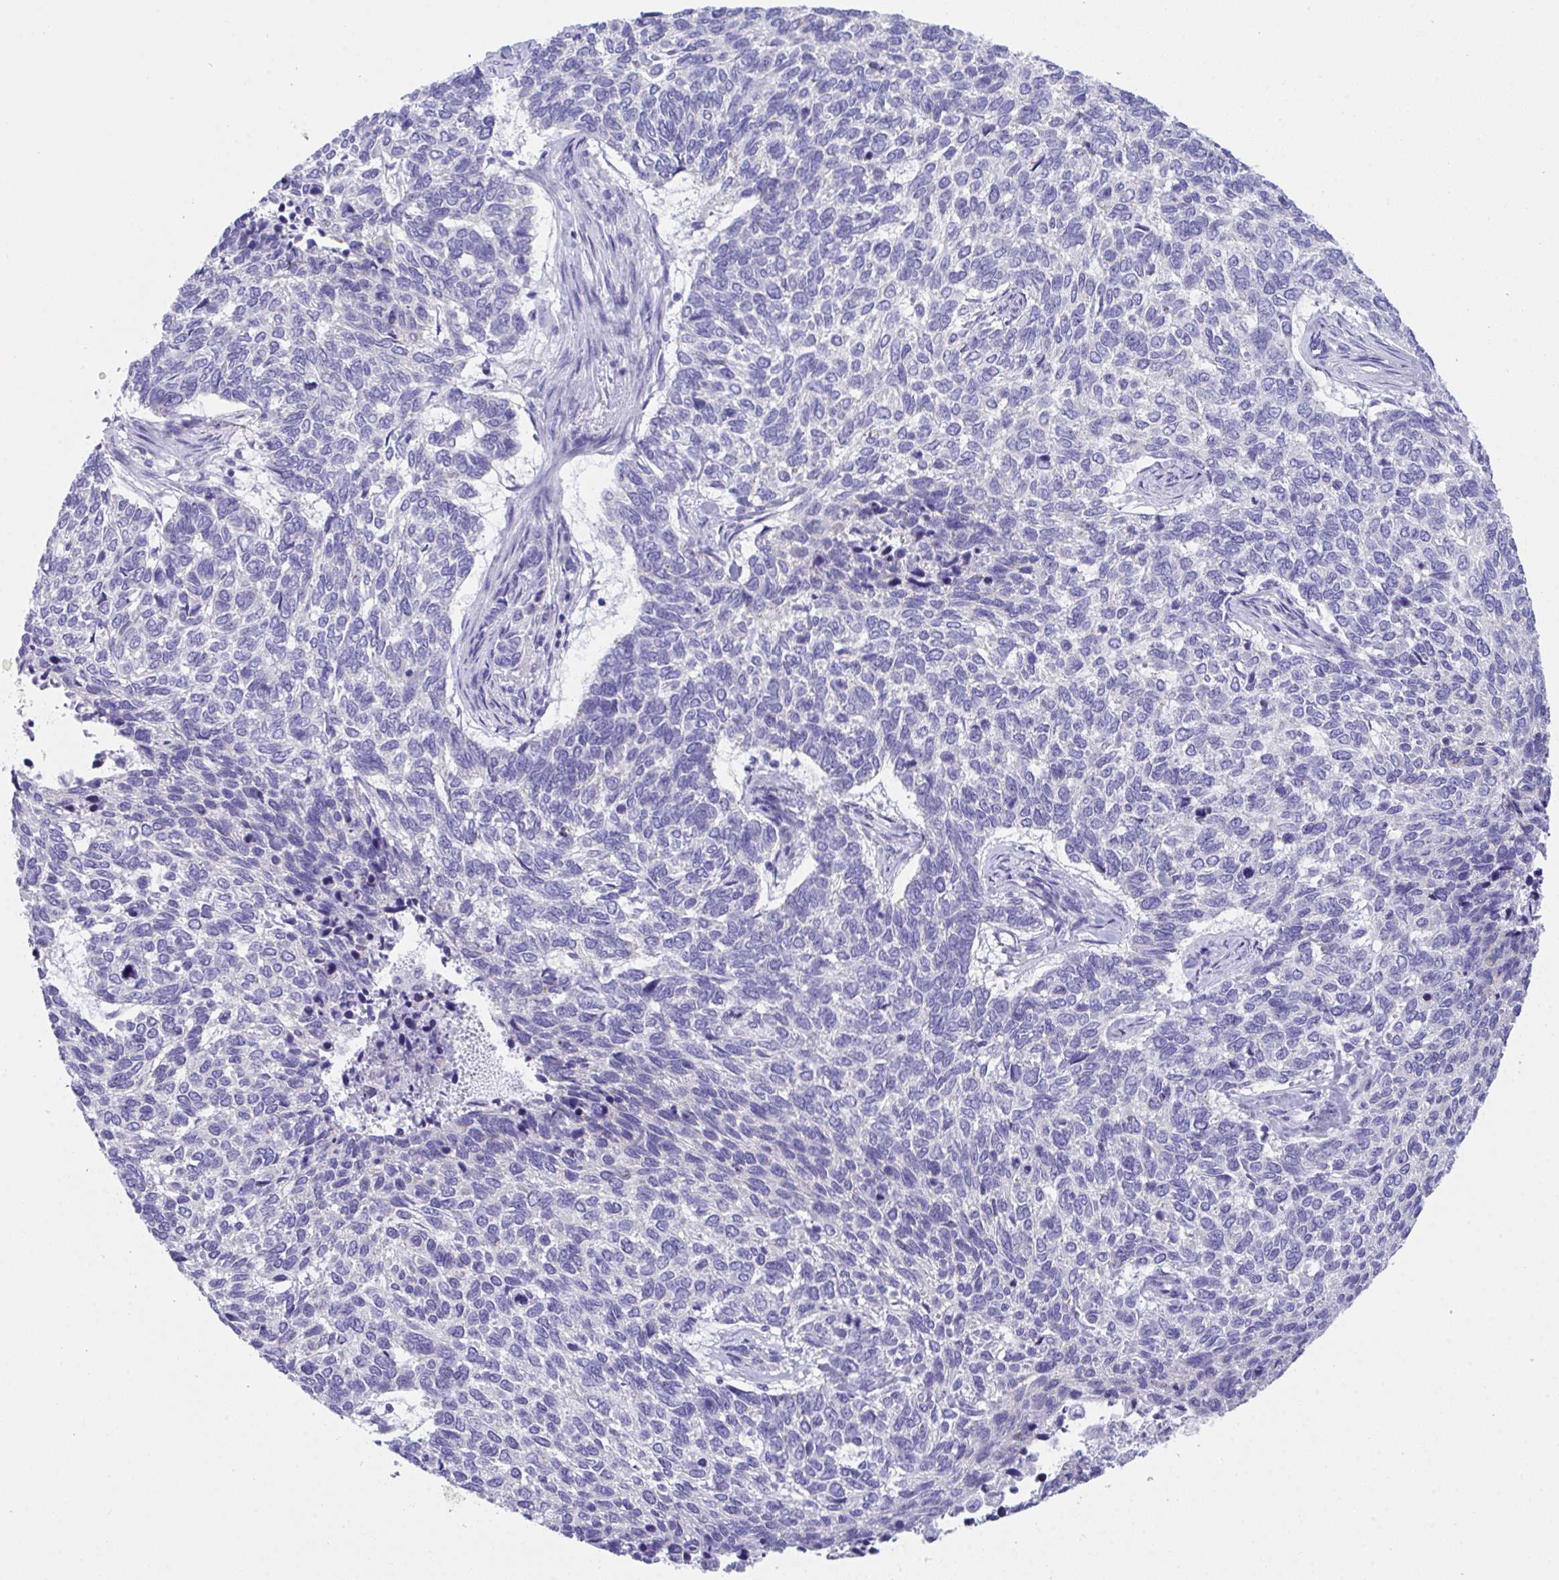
{"staining": {"intensity": "negative", "quantity": "none", "location": "none"}, "tissue": "skin cancer", "cell_type": "Tumor cells", "image_type": "cancer", "snomed": [{"axis": "morphology", "description": "Basal cell carcinoma"}, {"axis": "topography", "description": "Skin"}], "caption": "Immunohistochemistry (IHC) of skin cancer (basal cell carcinoma) displays no positivity in tumor cells. (DAB immunohistochemistry with hematoxylin counter stain).", "gene": "TMEM106B", "patient": {"sex": "female", "age": 65}}